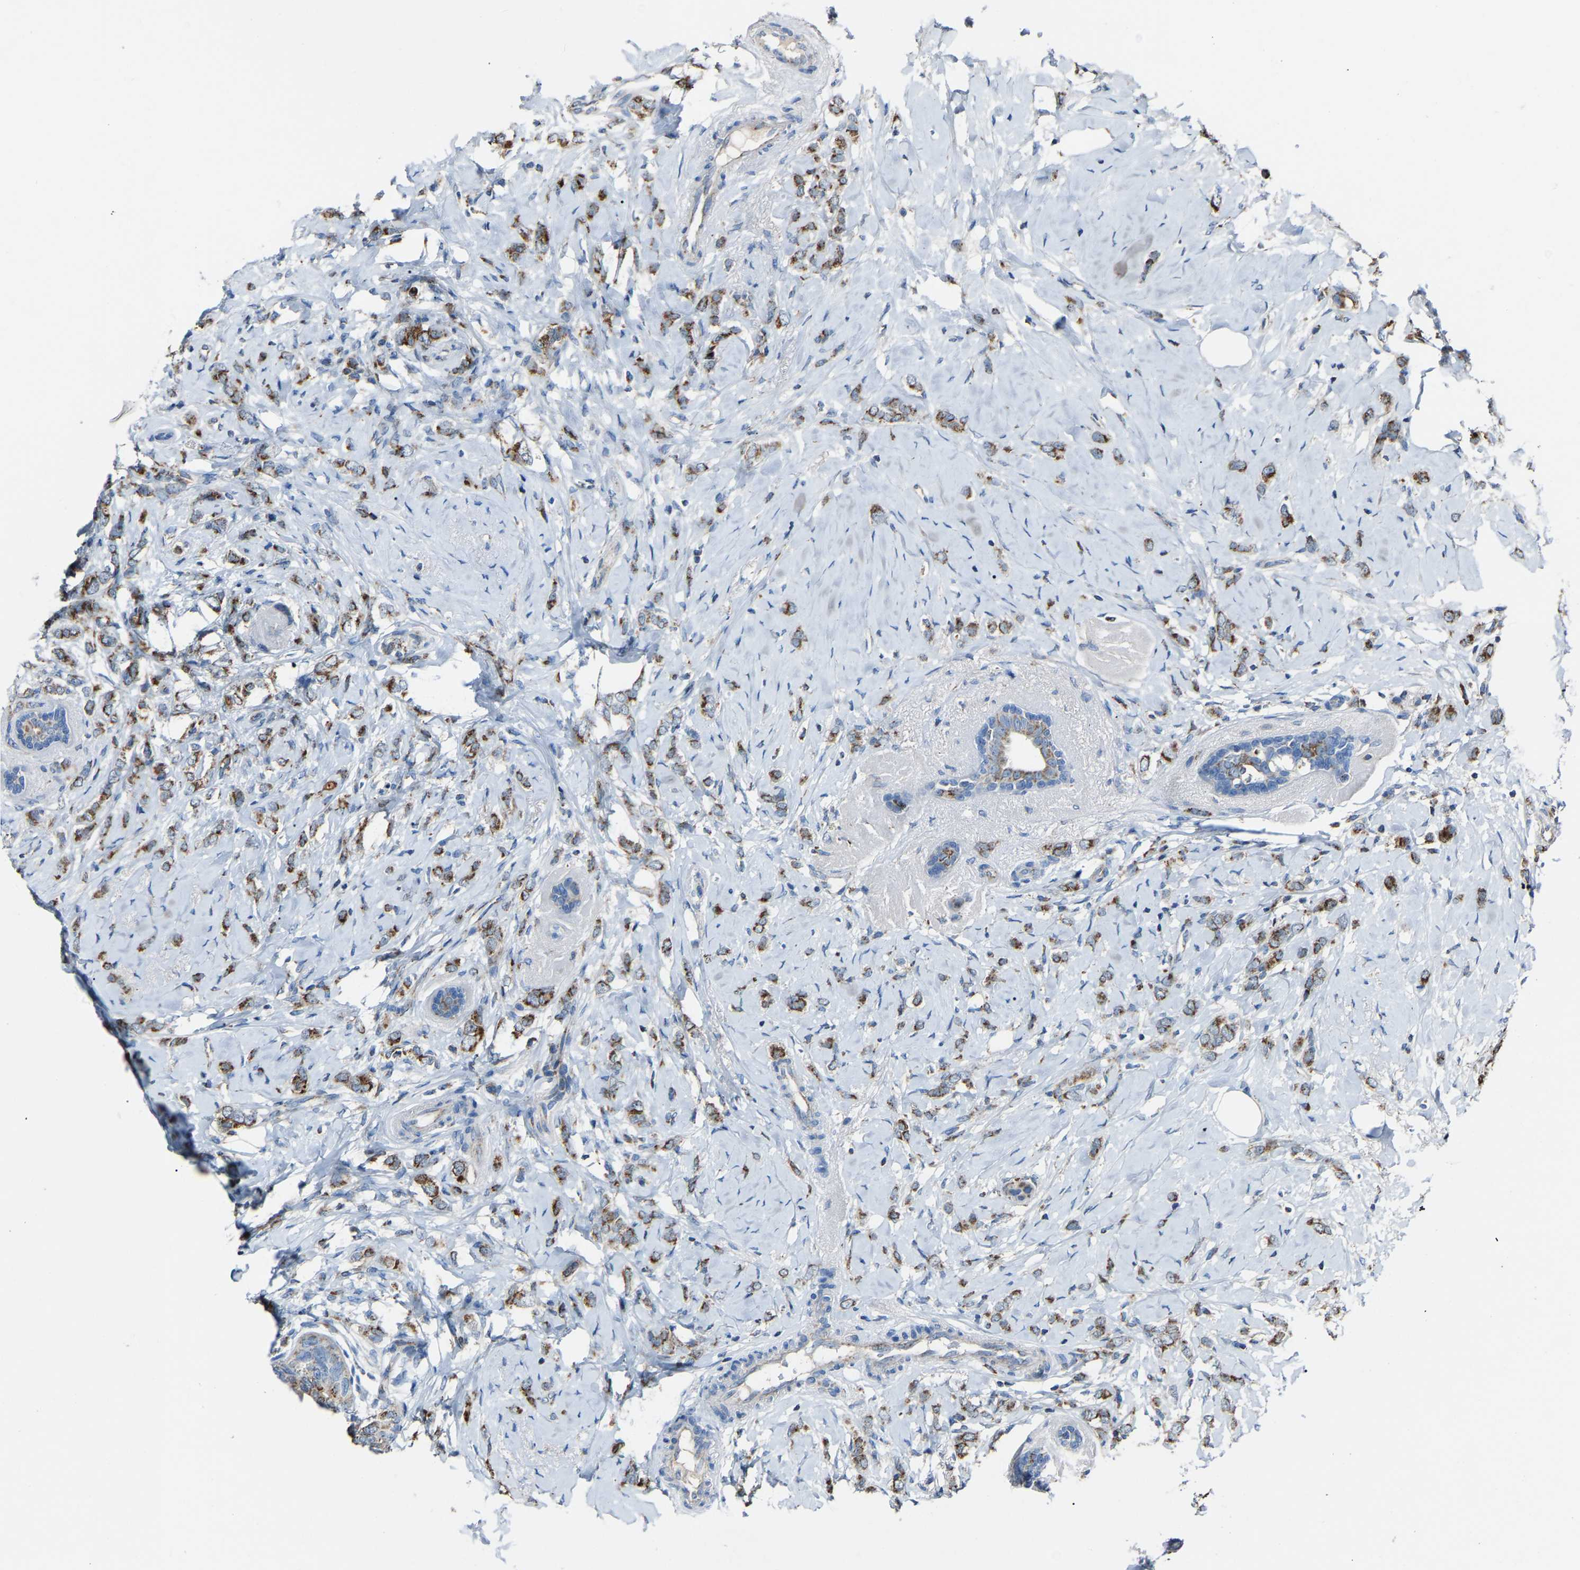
{"staining": {"intensity": "moderate", "quantity": ">75%", "location": "cytoplasmic/membranous"}, "tissue": "breast cancer", "cell_type": "Tumor cells", "image_type": "cancer", "snomed": [{"axis": "morphology", "description": "Normal tissue, NOS"}, {"axis": "morphology", "description": "Lobular carcinoma"}, {"axis": "topography", "description": "Breast"}], "caption": "DAB (3,3'-diaminobenzidine) immunohistochemical staining of human breast cancer (lobular carcinoma) displays moderate cytoplasmic/membranous protein expression in approximately >75% of tumor cells.", "gene": "CANT1", "patient": {"sex": "female", "age": 47}}